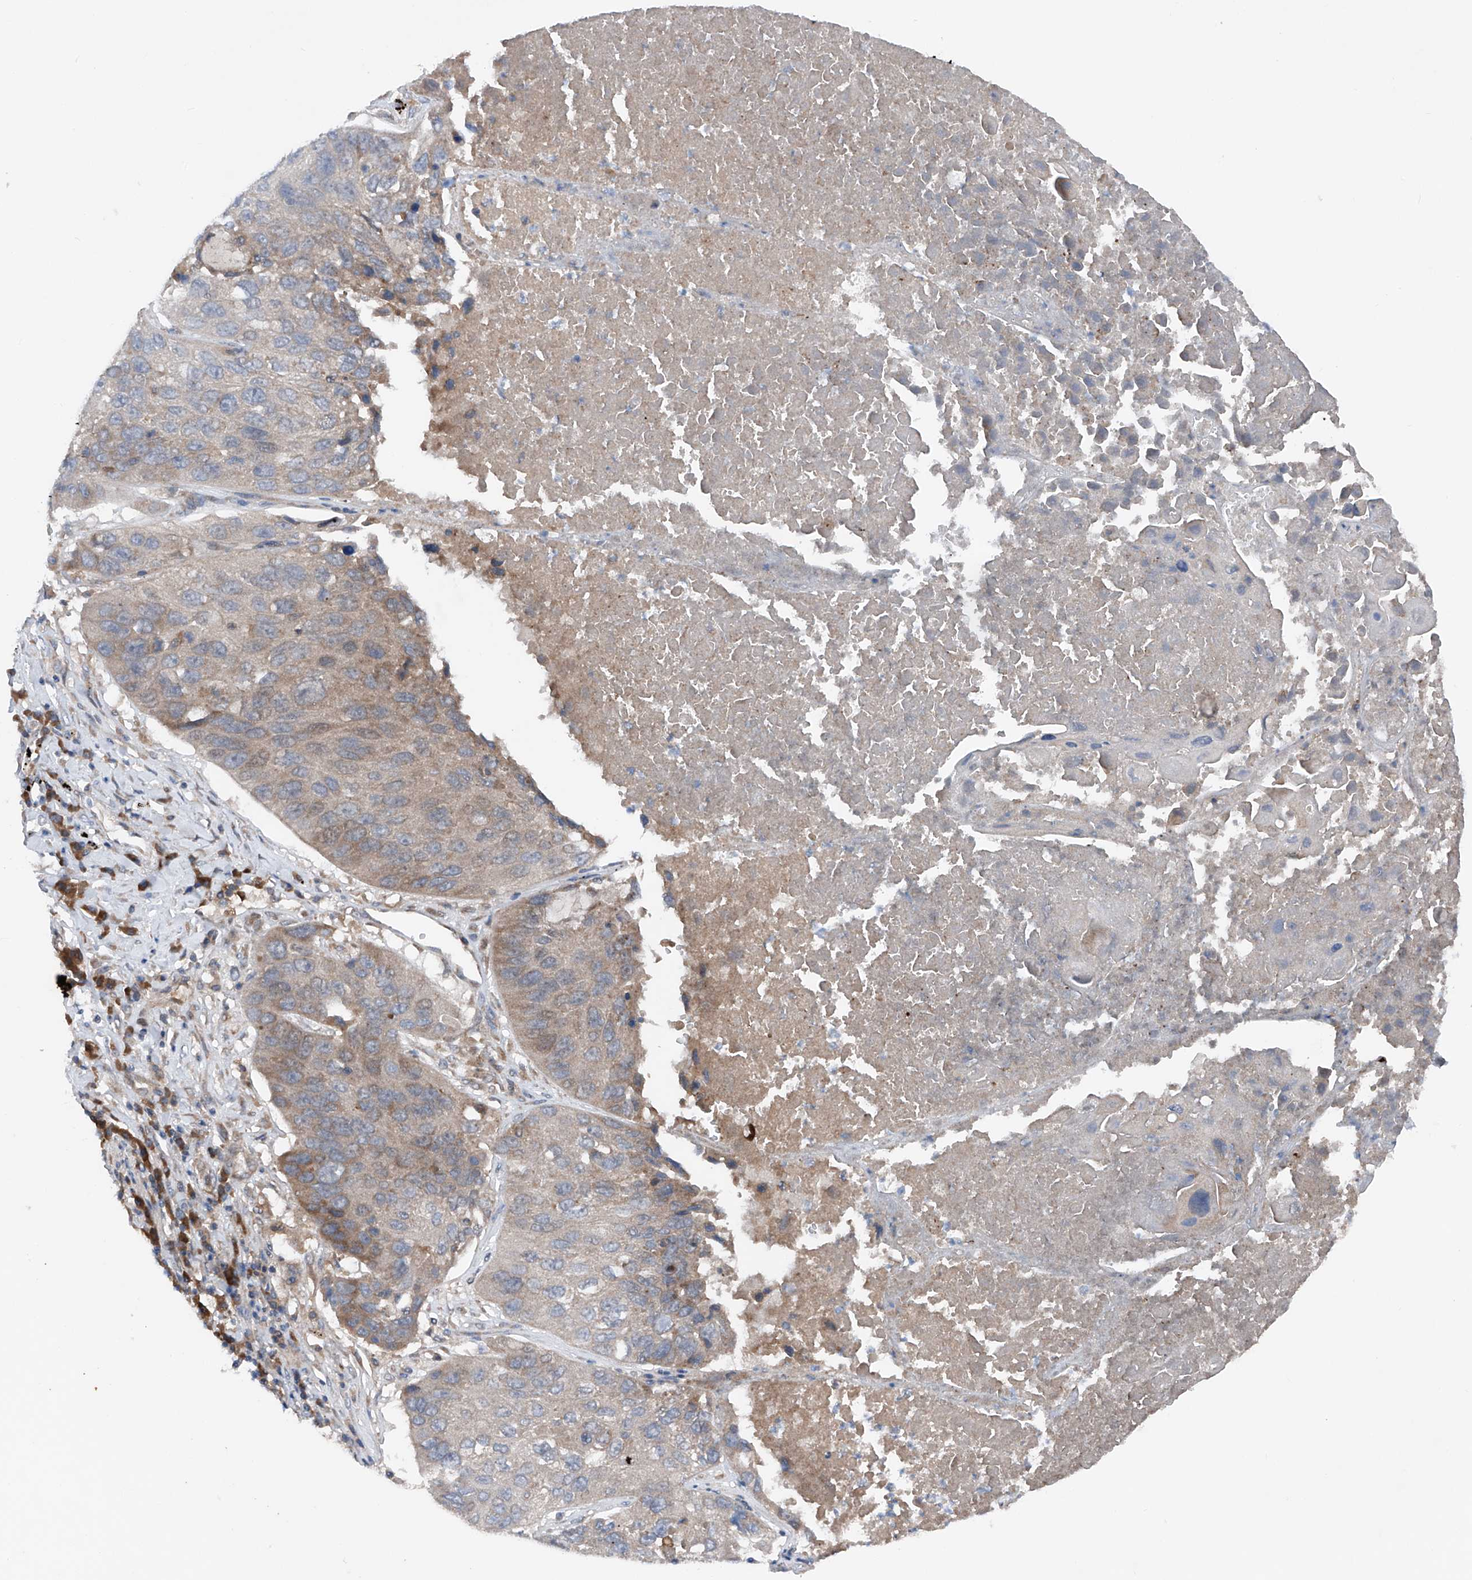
{"staining": {"intensity": "moderate", "quantity": ">75%", "location": "cytoplasmic/membranous"}, "tissue": "lung cancer", "cell_type": "Tumor cells", "image_type": "cancer", "snomed": [{"axis": "morphology", "description": "Squamous cell carcinoma, NOS"}, {"axis": "topography", "description": "Lung"}], "caption": "High-power microscopy captured an immunohistochemistry histopathology image of lung cancer (squamous cell carcinoma), revealing moderate cytoplasmic/membranous staining in about >75% of tumor cells.", "gene": "DAD1", "patient": {"sex": "male", "age": 61}}